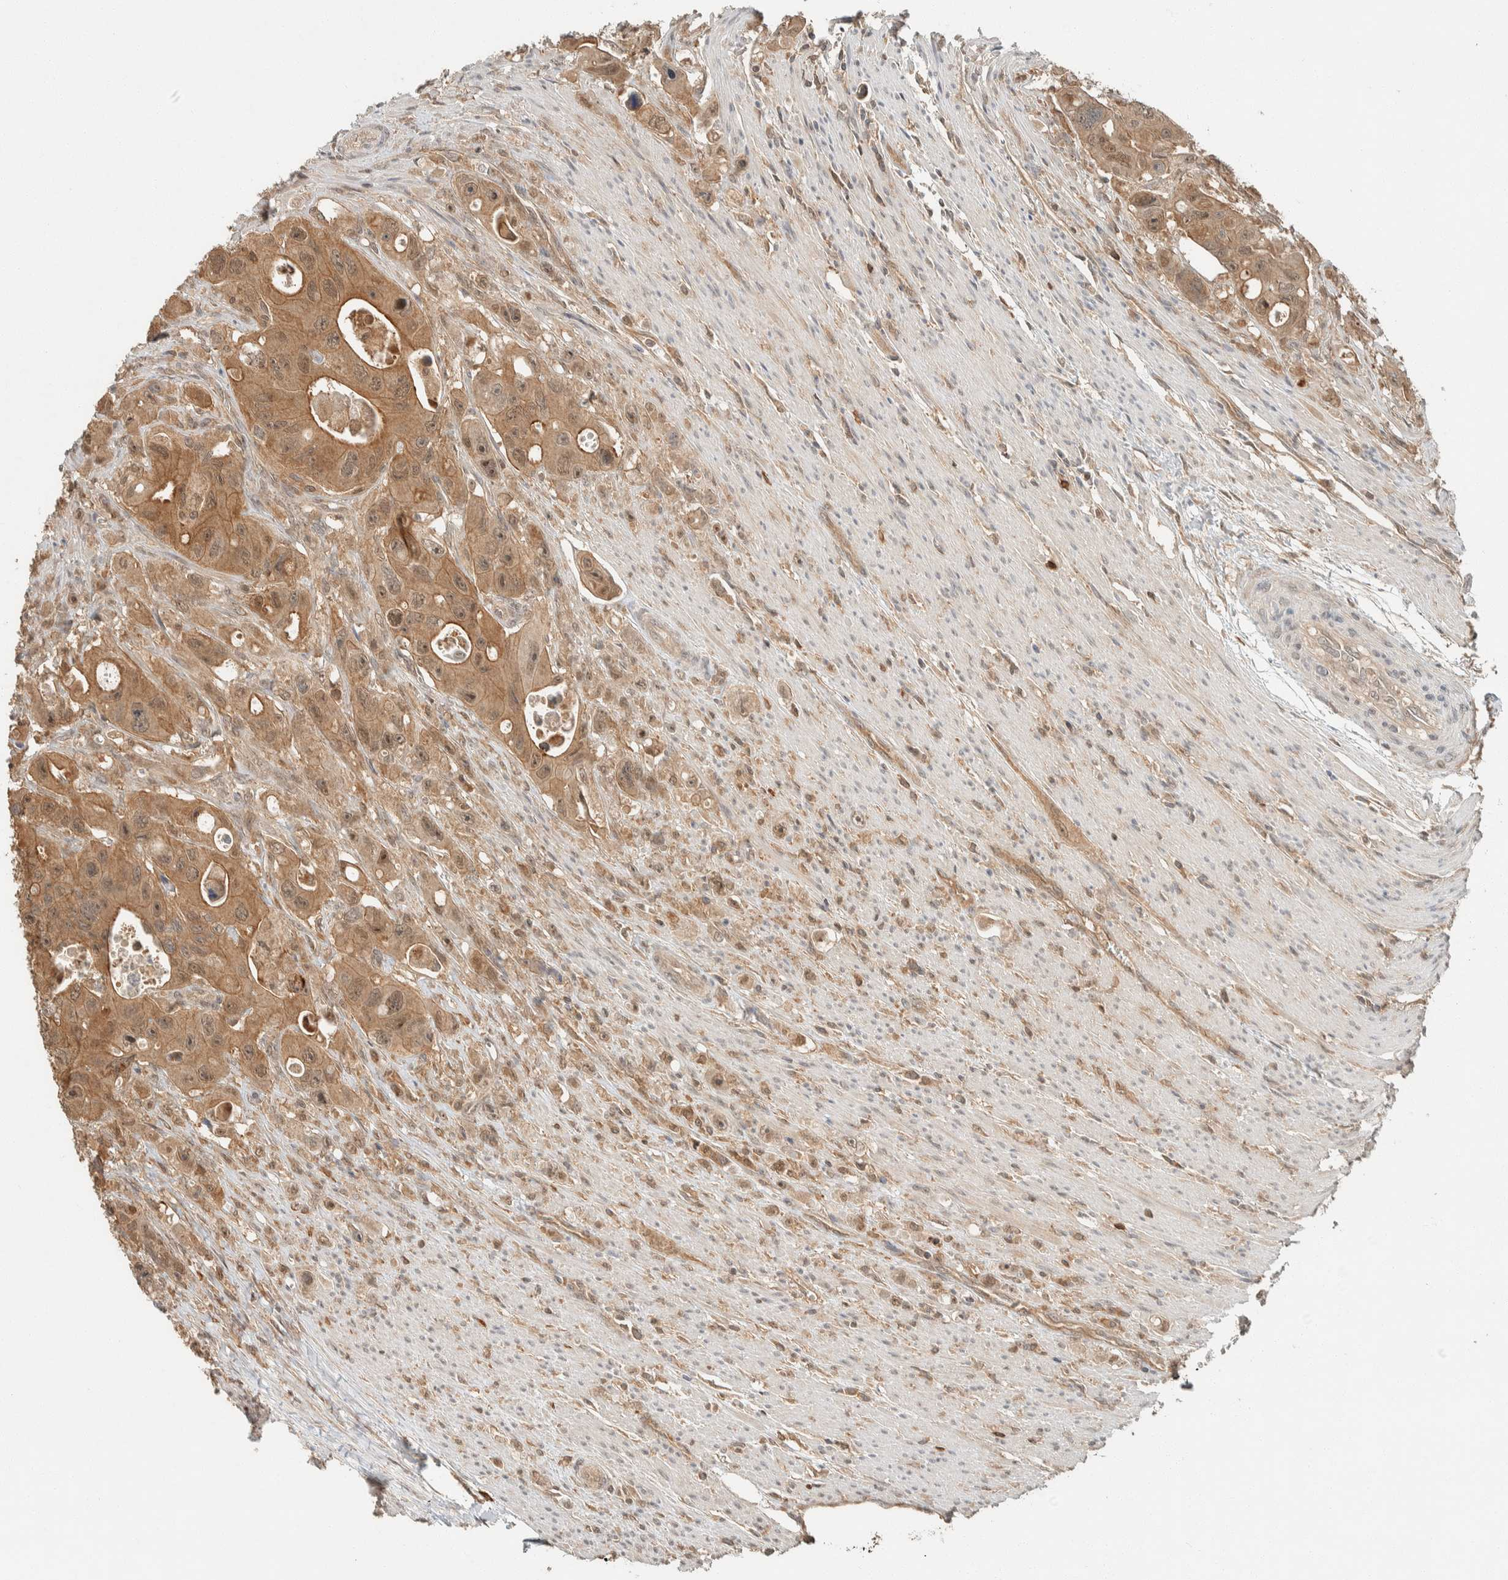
{"staining": {"intensity": "moderate", "quantity": ">75%", "location": "cytoplasmic/membranous,nuclear"}, "tissue": "colorectal cancer", "cell_type": "Tumor cells", "image_type": "cancer", "snomed": [{"axis": "morphology", "description": "Adenocarcinoma, NOS"}, {"axis": "topography", "description": "Colon"}], "caption": "Immunohistochemical staining of colorectal adenocarcinoma demonstrates medium levels of moderate cytoplasmic/membranous and nuclear positivity in approximately >75% of tumor cells. (Brightfield microscopy of DAB IHC at high magnification).", "gene": "ZNF567", "patient": {"sex": "female", "age": 46}}